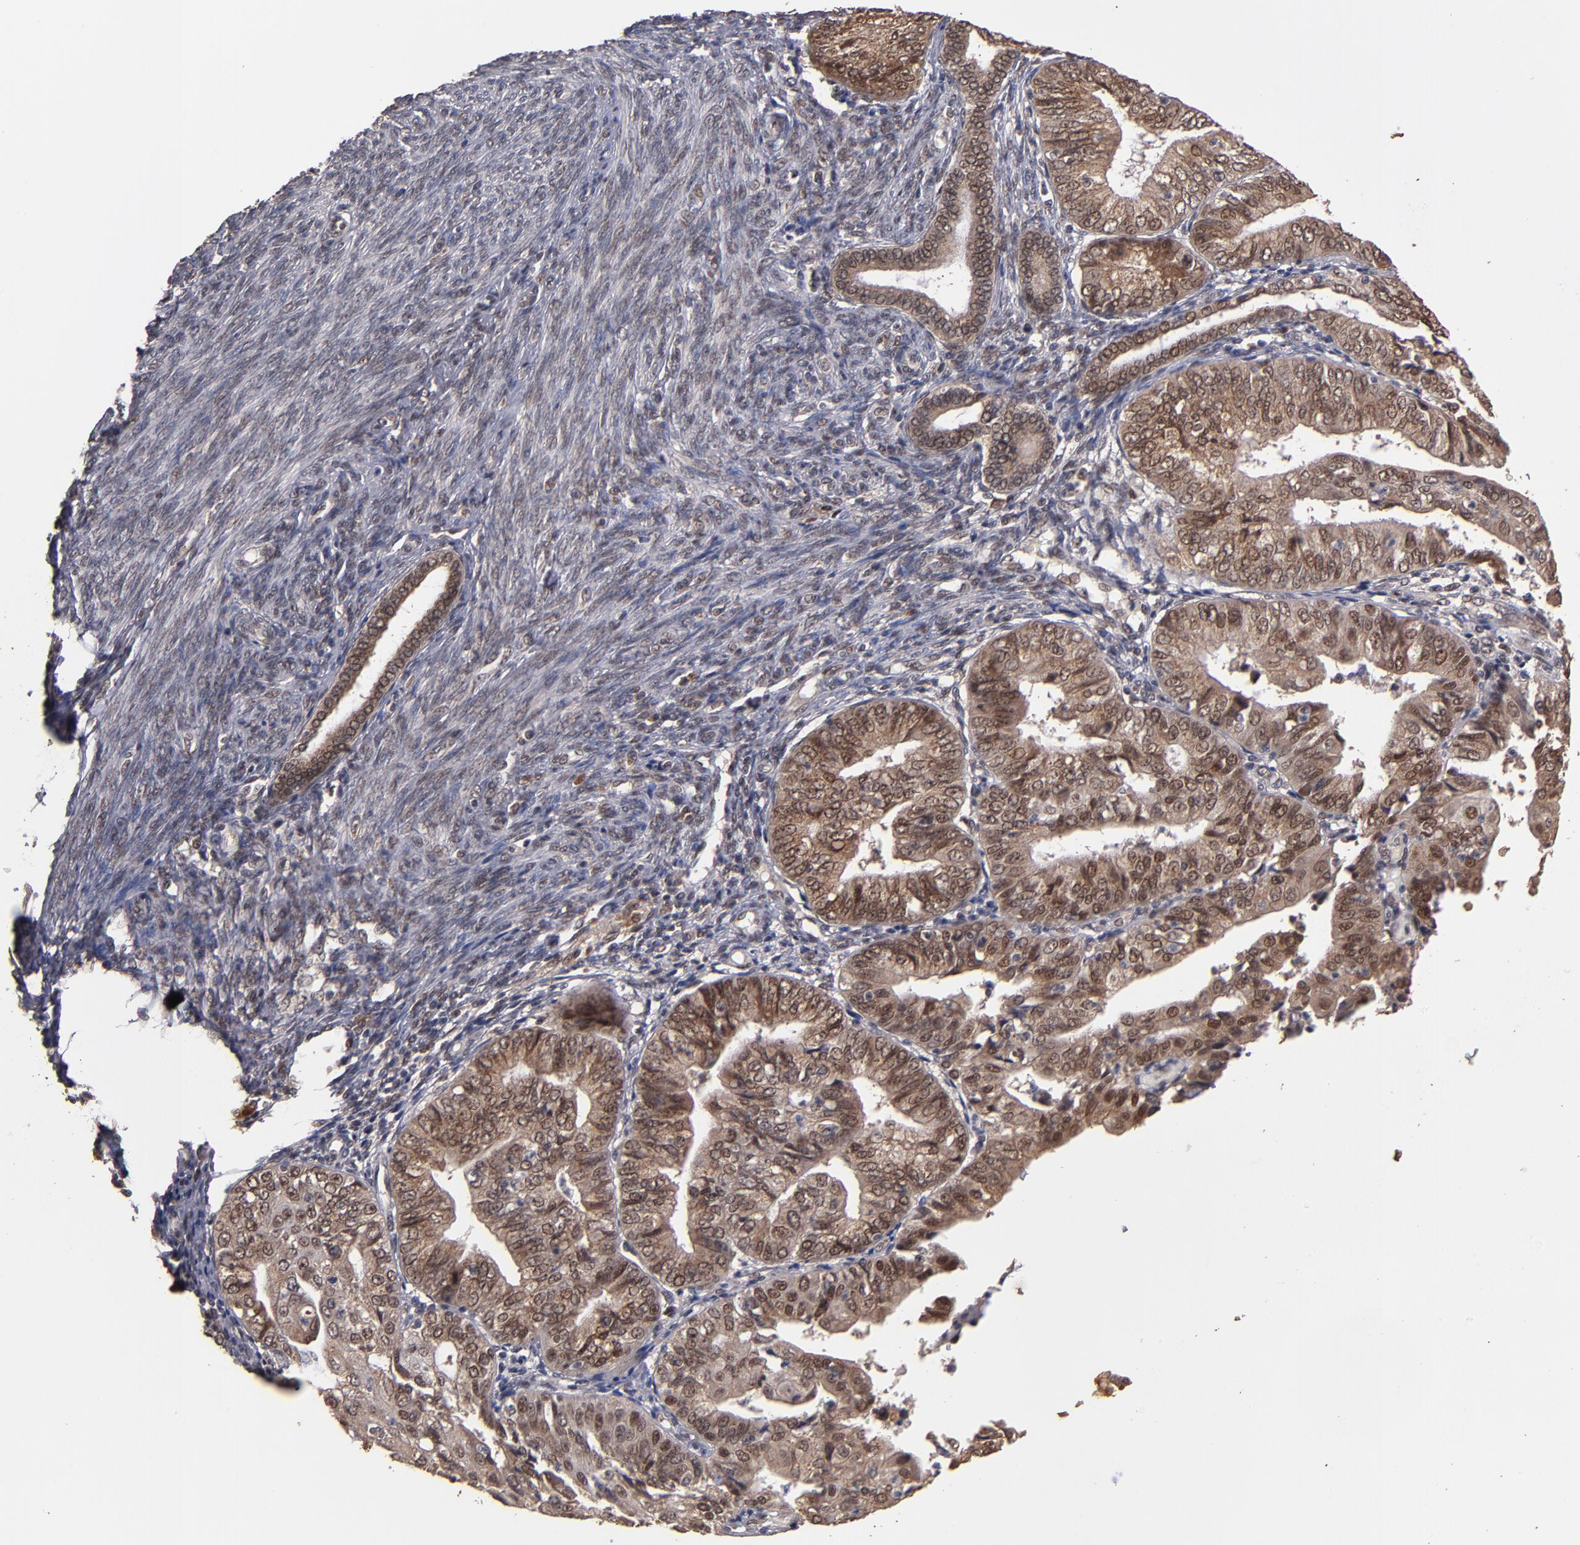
{"staining": {"intensity": "moderate", "quantity": ">75%", "location": "cytoplasmic/membranous,nuclear"}, "tissue": "endometrial cancer", "cell_type": "Tumor cells", "image_type": "cancer", "snomed": [{"axis": "morphology", "description": "Adenocarcinoma, NOS"}, {"axis": "topography", "description": "Endometrium"}], "caption": "Adenocarcinoma (endometrial) was stained to show a protein in brown. There is medium levels of moderate cytoplasmic/membranous and nuclear staining in approximately >75% of tumor cells.", "gene": "EAPP", "patient": {"sex": "female", "age": 79}}